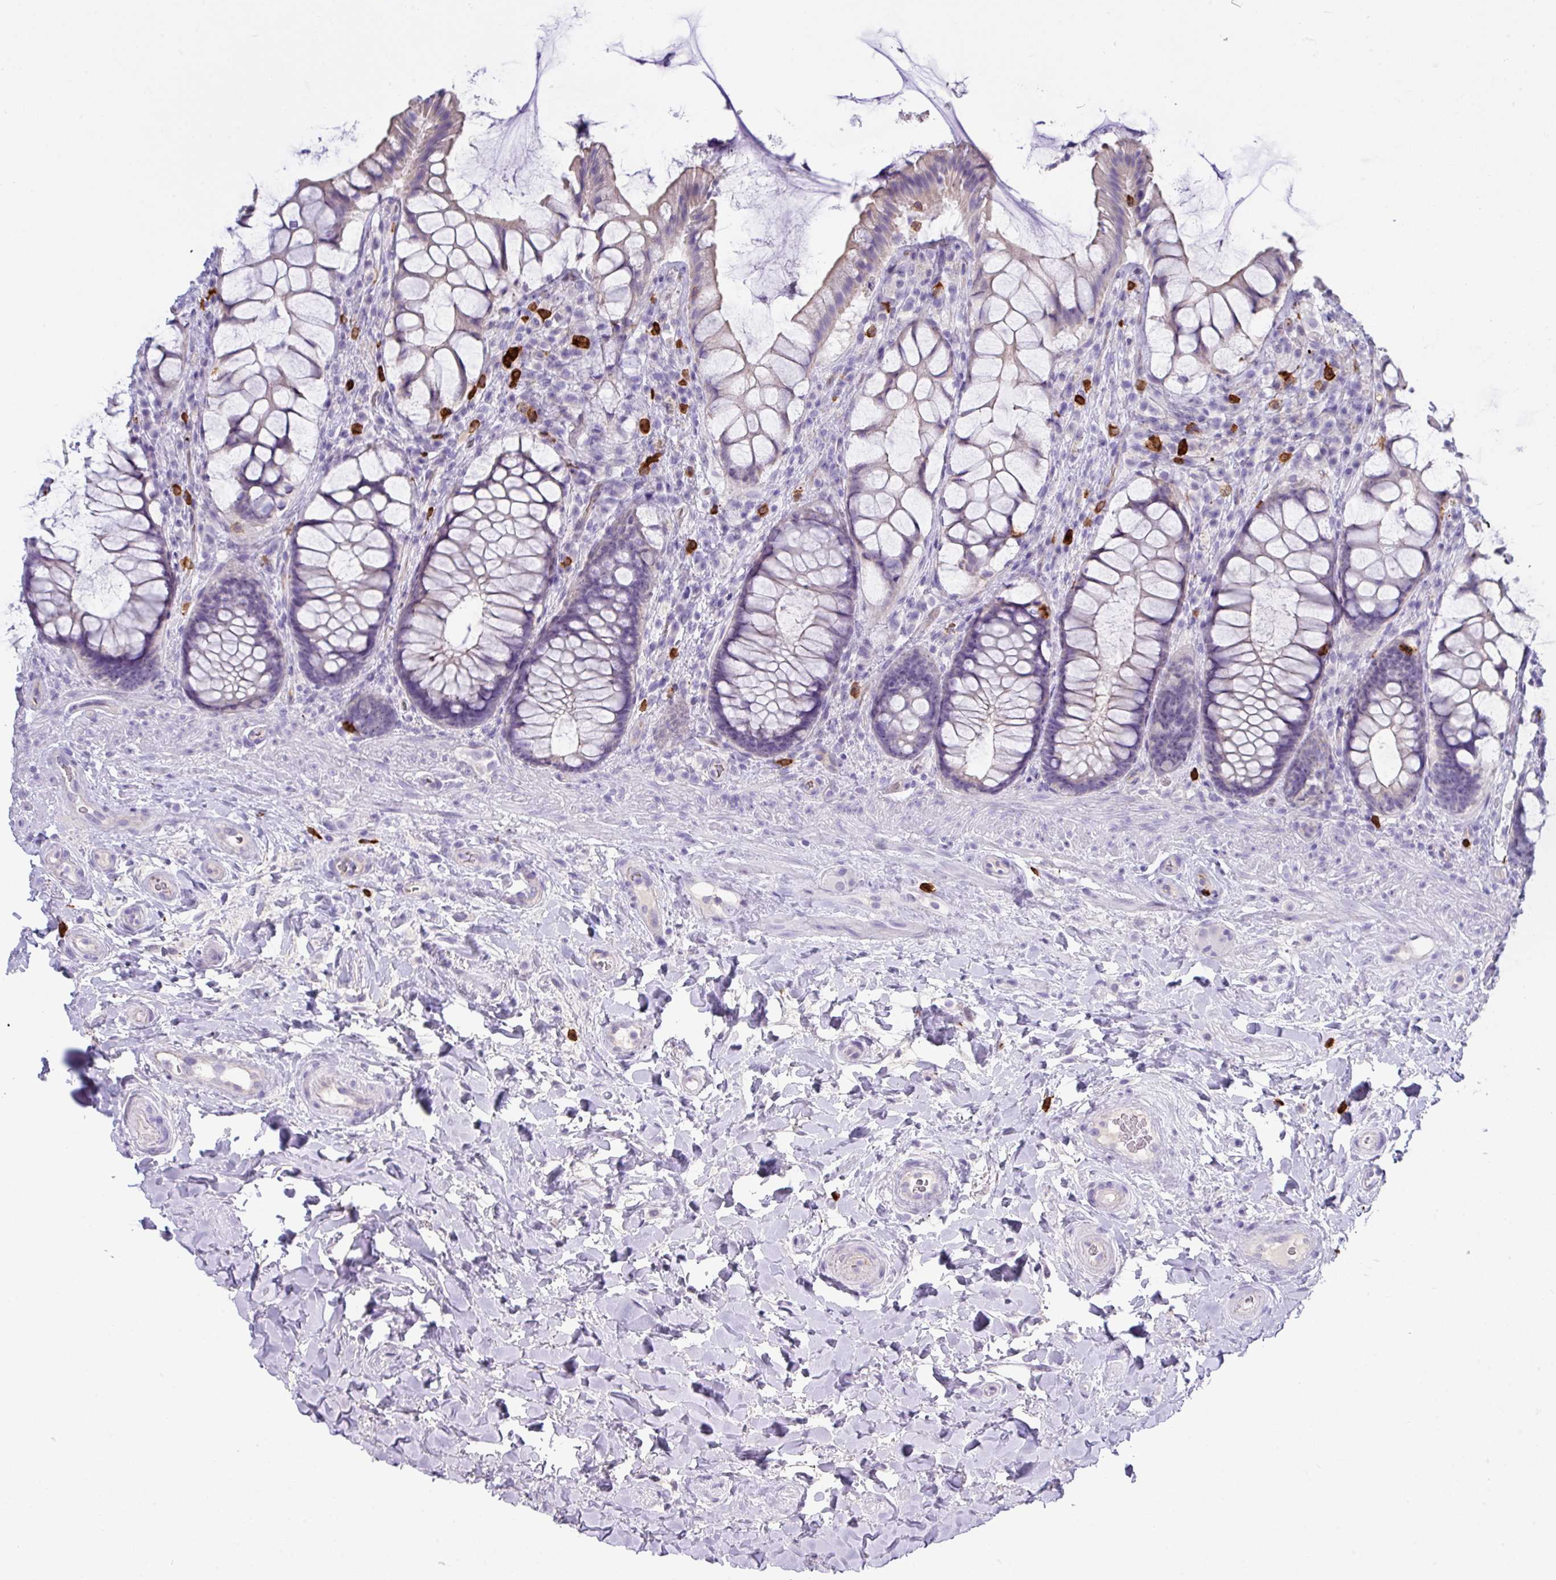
{"staining": {"intensity": "moderate", "quantity": "<25%", "location": "cytoplasmic/membranous"}, "tissue": "rectum", "cell_type": "Glandular cells", "image_type": "normal", "snomed": [{"axis": "morphology", "description": "Normal tissue, NOS"}, {"axis": "topography", "description": "Rectum"}], "caption": "Immunohistochemical staining of benign rectum reveals <25% levels of moderate cytoplasmic/membranous protein staining in approximately <25% of glandular cells. (DAB (3,3'-diaminobenzidine) IHC, brown staining for protein, blue staining for nuclei).", "gene": "MRM2", "patient": {"sex": "female", "age": 58}}